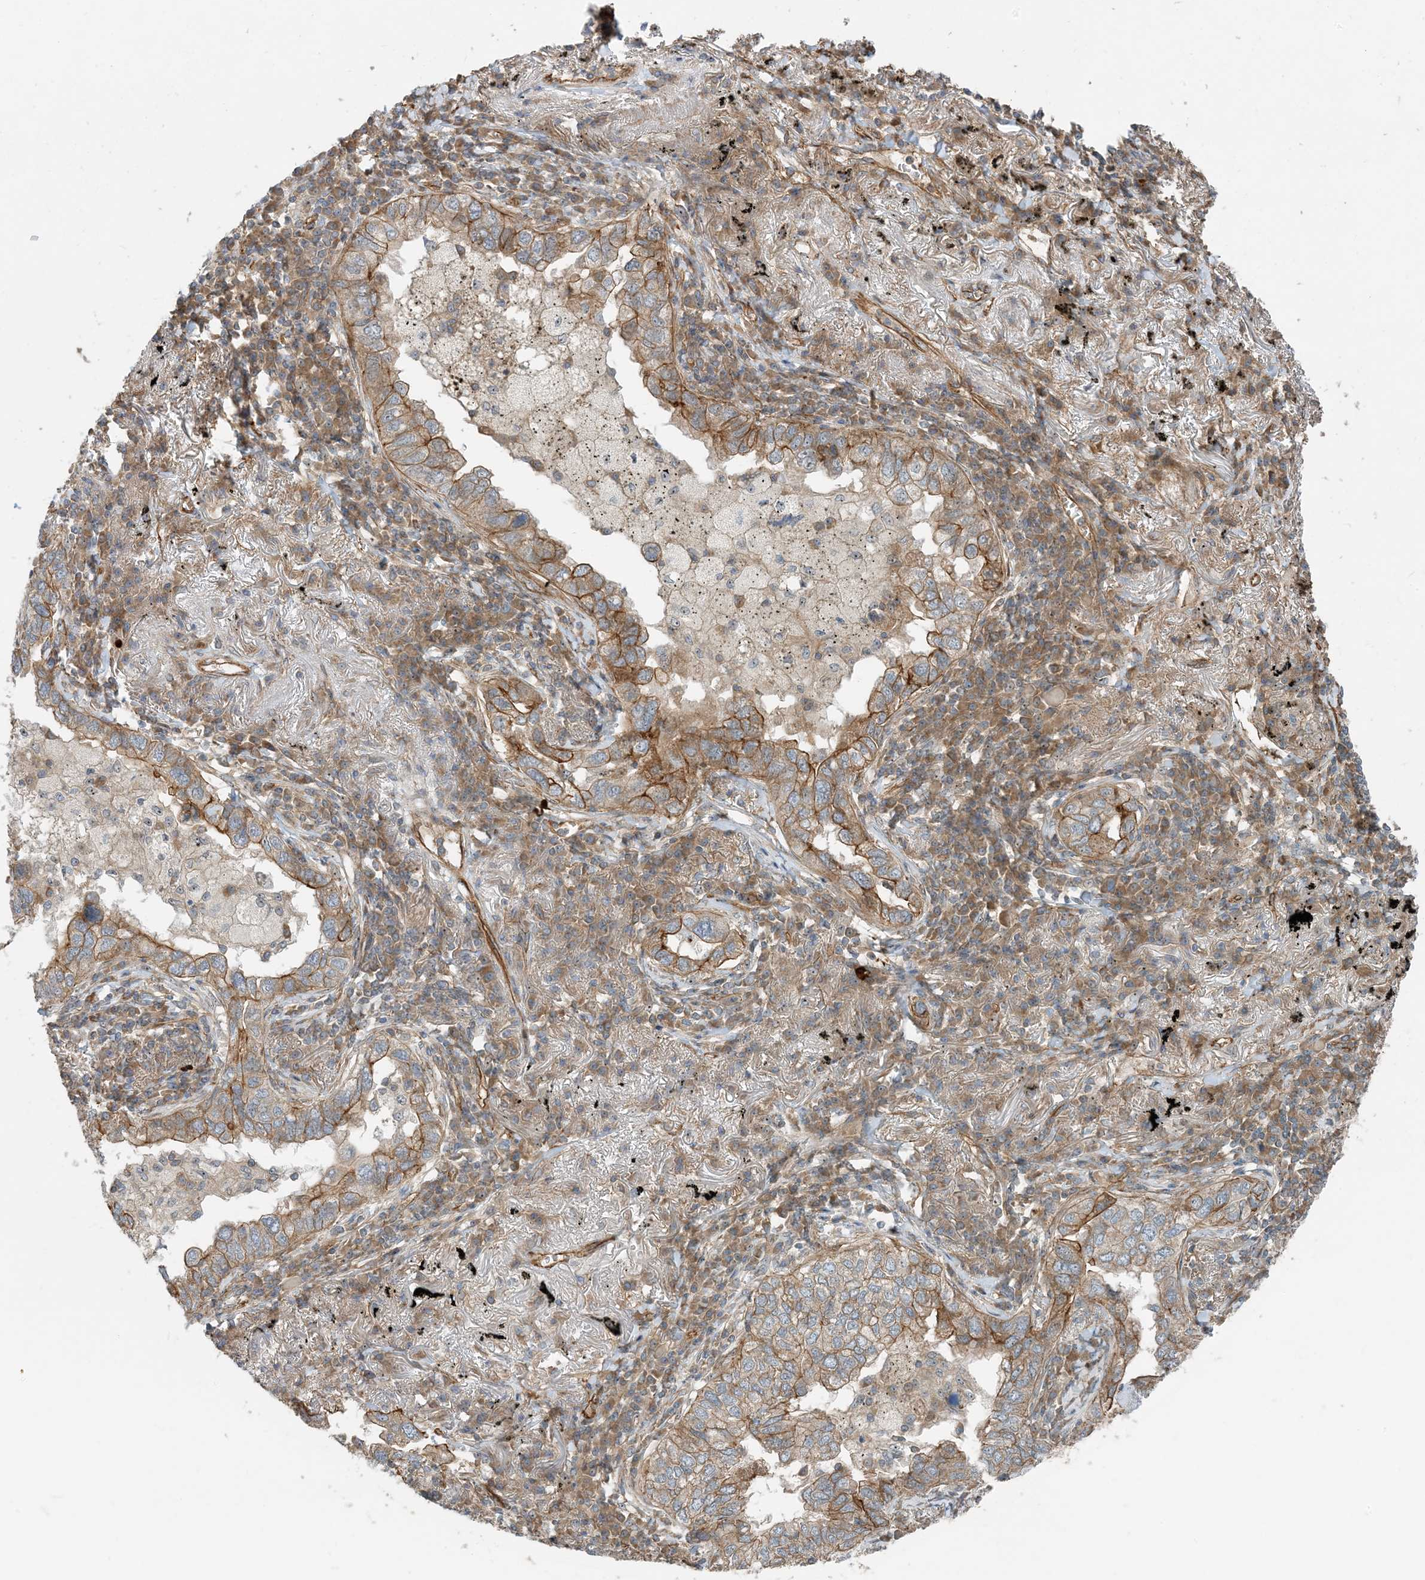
{"staining": {"intensity": "moderate", "quantity": ">75%", "location": "cytoplasmic/membranous"}, "tissue": "lung cancer", "cell_type": "Tumor cells", "image_type": "cancer", "snomed": [{"axis": "morphology", "description": "Adenocarcinoma, NOS"}, {"axis": "topography", "description": "Lung"}], "caption": "Immunohistochemistry (IHC) of human lung adenocarcinoma exhibits medium levels of moderate cytoplasmic/membranous expression in approximately >75% of tumor cells.", "gene": "MYL5", "patient": {"sex": "male", "age": 65}}